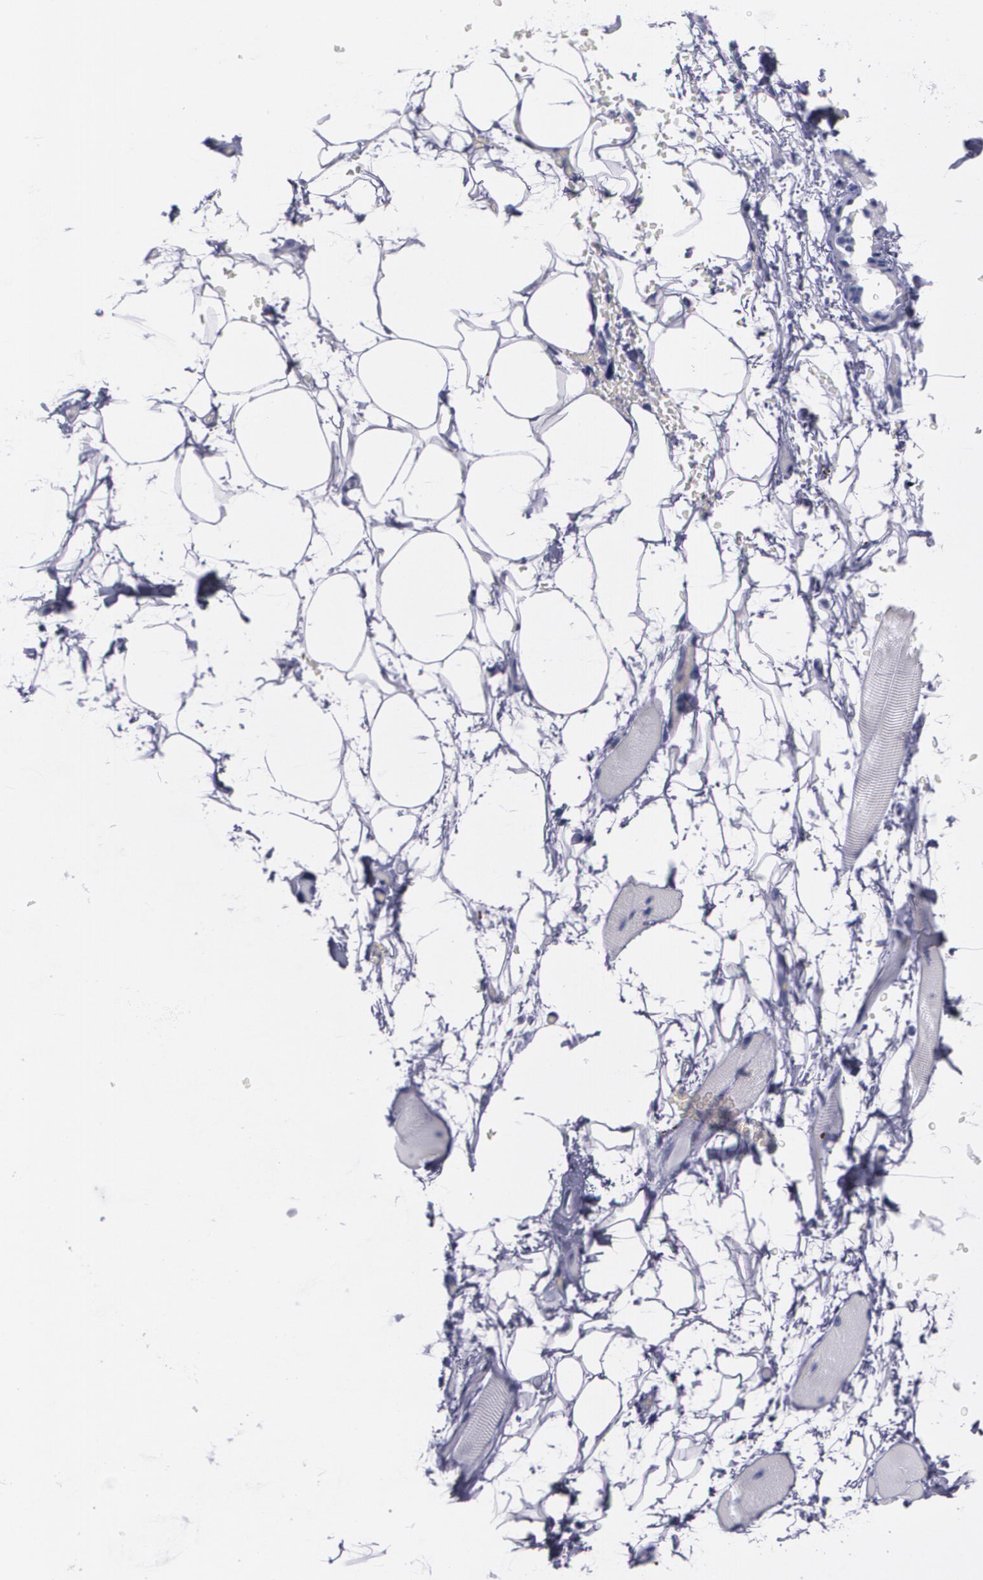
{"staining": {"intensity": "negative", "quantity": "none", "location": "none"}, "tissue": "skeletal muscle", "cell_type": "Myocytes", "image_type": "normal", "snomed": [{"axis": "morphology", "description": "Normal tissue, NOS"}, {"axis": "topography", "description": "Skeletal muscle"}, {"axis": "topography", "description": "Parathyroid gland"}], "caption": "High magnification brightfield microscopy of unremarkable skeletal muscle stained with DAB (brown) and counterstained with hematoxylin (blue): myocytes show no significant positivity. Brightfield microscopy of immunohistochemistry (IHC) stained with DAB (3,3'-diaminobenzidine) (brown) and hematoxylin (blue), captured at high magnification.", "gene": "TP53", "patient": {"sex": "female", "age": 37}}